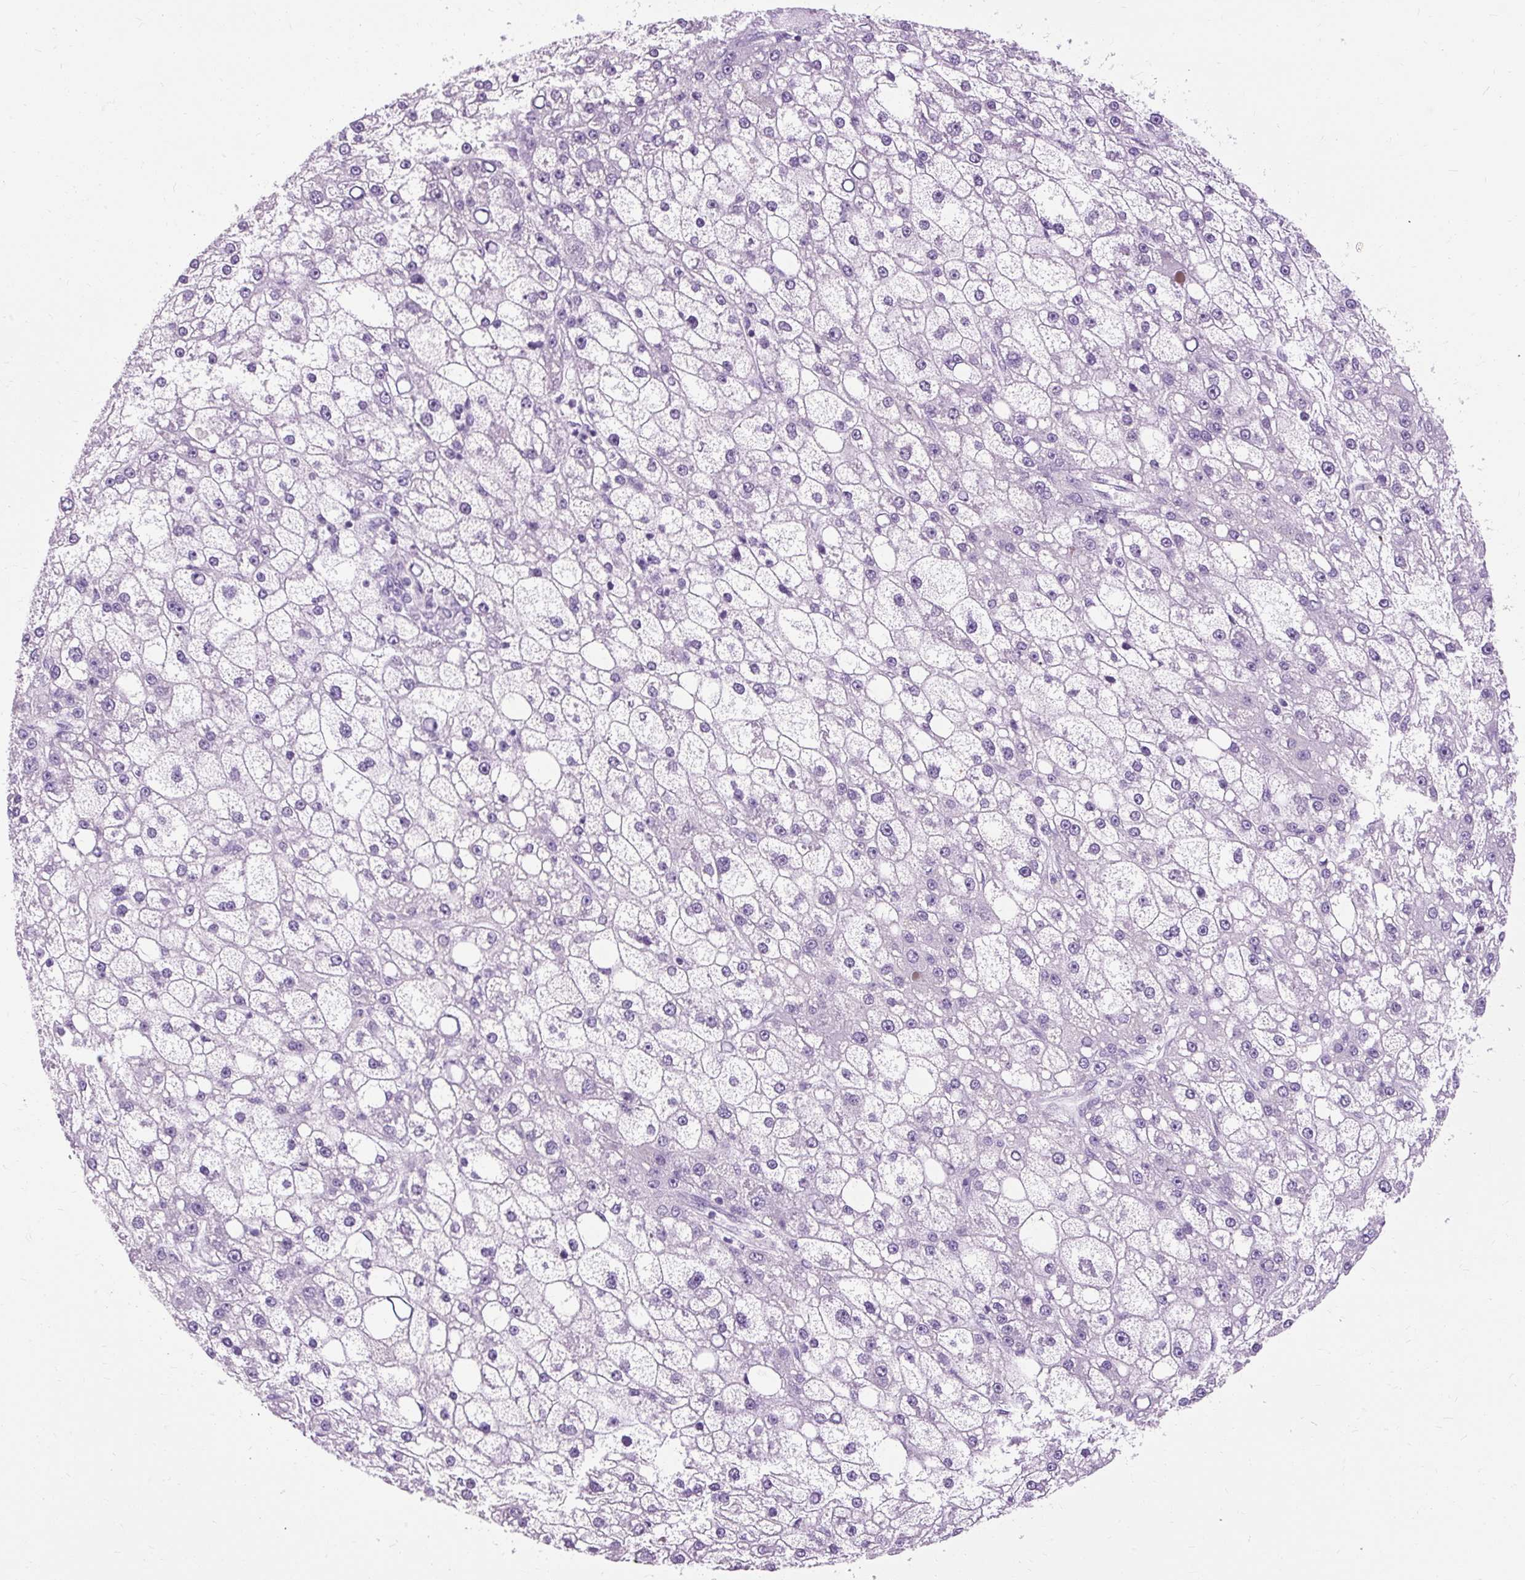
{"staining": {"intensity": "negative", "quantity": "none", "location": "none"}, "tissue": "liver cancer", "cell_type": "Tumor cells", "image_type": "cancer", "snomed": [{"axis": "morphology", "description": "Carcinoma, Hepatocellular, NOS"}, {"axis": "topography", "description": "Liver"}], "caption": "Hepatocellular carcinoma (liver) stained for a protein using immunohistochemistry displays no staining tumor cells.", "gene": "B3GNT4", "patient": {"sex": "male", "age": 67}}